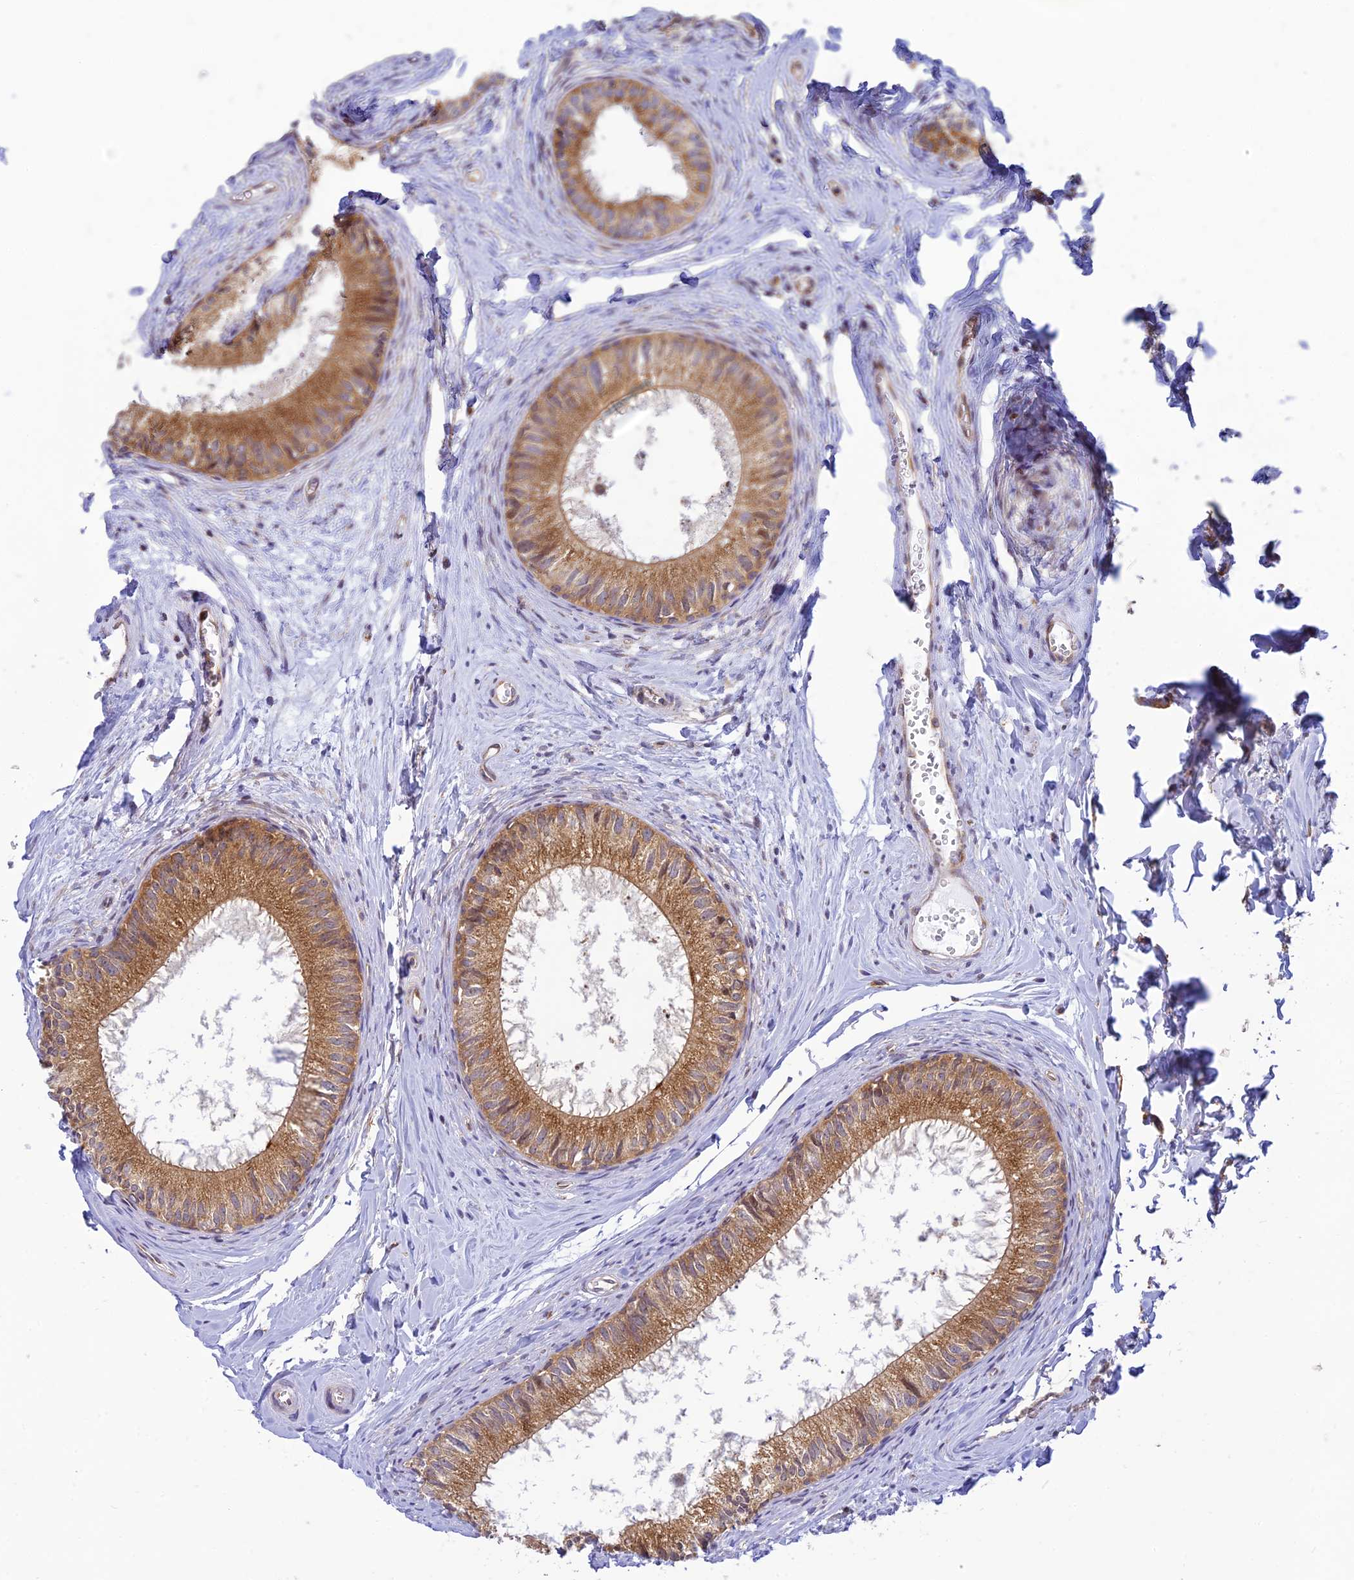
{"staining": {"intensity": "moderate", "quantity": ">75%", "location": "cytoplasmic/membranous"}, "tissue": "epididymis", "cell_type": "Glandular cells", "image_type": "normal", "snomed": [{"axis": "morphology", "description": "Normal tissue, NOS"}, {"axis": "topography", "description": "Epididymis"}], "caption": "Epididymis was stained to show a protein in brown. There is medium levels of moderate cytoplasmic/membranous positivity in approximately >75% of glandular cells. (IHC, brightfield microscopy, high magnification).", "gene": "HOOK2", "patient": {"sex": "male", "age": 34}}